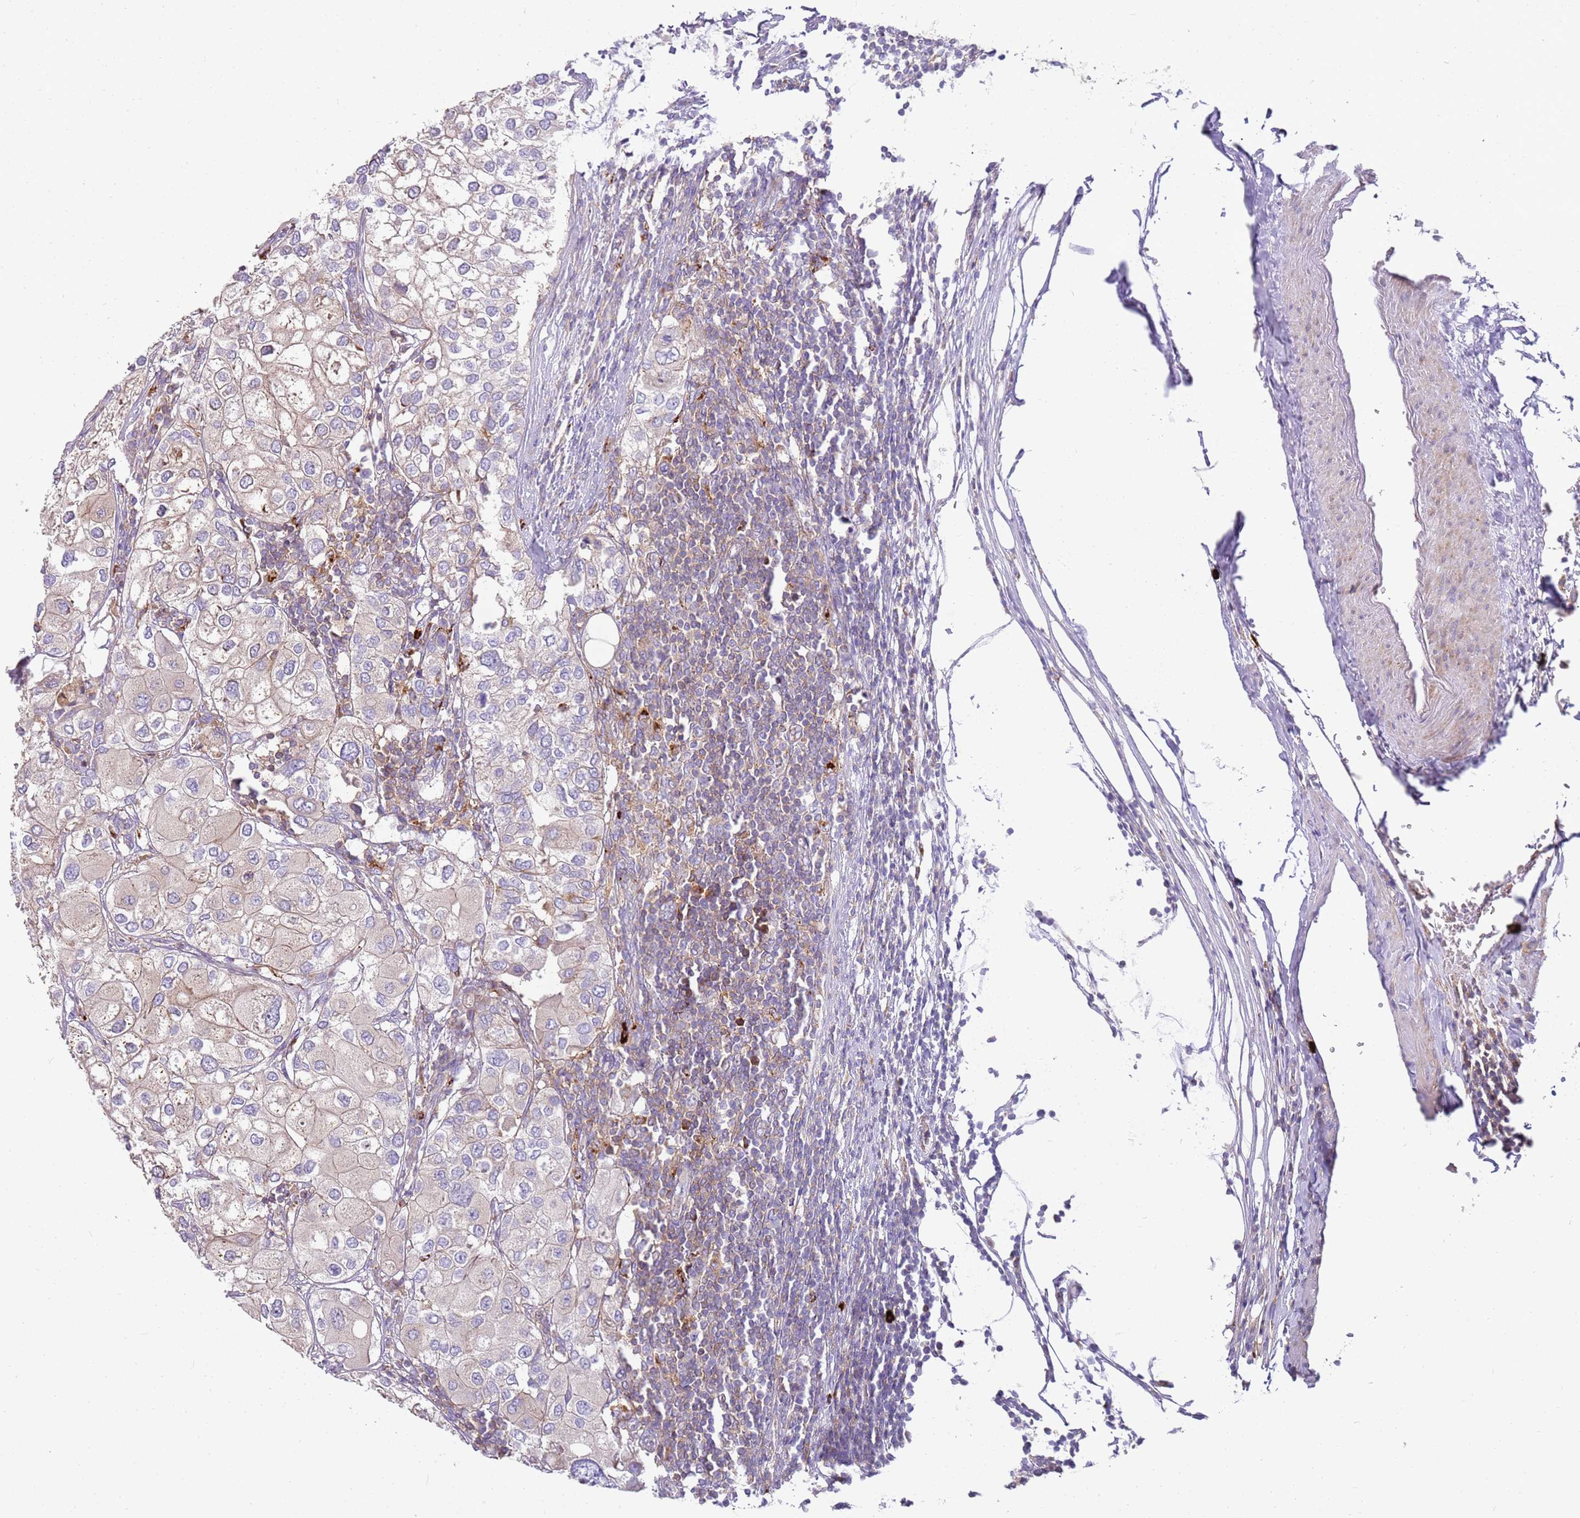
{"staining": {"intensity": "weak", "quantity": "25%-75%", "location": "cytoplasmic/membranous"}, "tissue": "urothelial cancer", "cell_type": "Tumor cells", "image_type": "cancer", "snomed": [{"axis": "morphology", "description": "Urothelial carcinoma, High grade"}, {"axis": "topography", "description": "Urinary bladder"}], "caption": "IHC staining of urothelial carcinoma (high-grade), which shows low levels of weak cytoplasmic/membranous expression in approximately 25%-75% of tumor cells indicating weak cytoplasmic/membranous protein positivity. The staining was performed using DAB (brown) for protein detection and nuclei were counterstained in hematoxylin (blue).", "gene": "FPR1", "patient": {"sex": "male", "age": 64}}